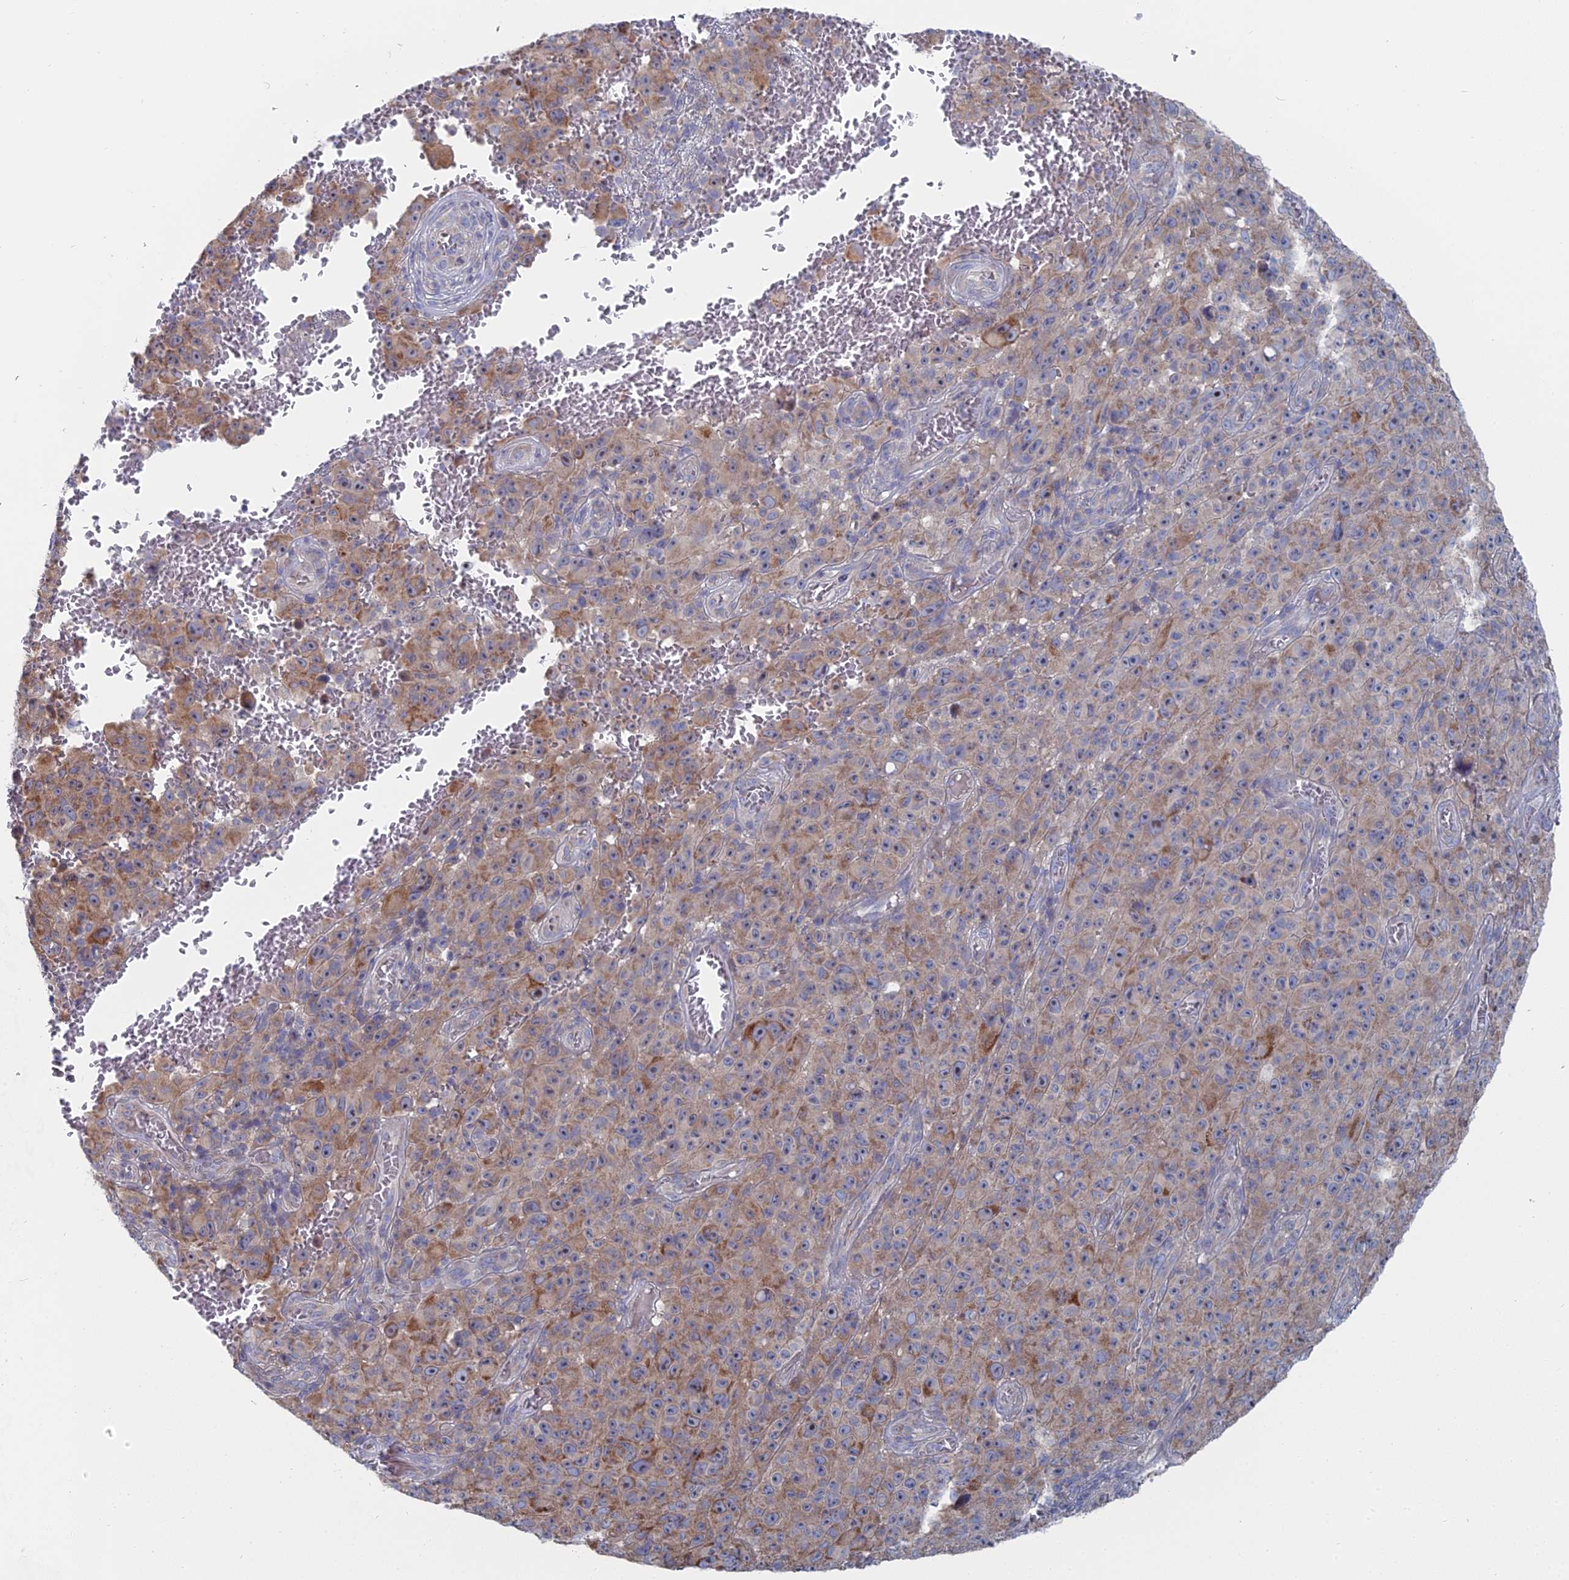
{"staining": {"intensity": "moderate", "quantity": ">75%", "location": "cytoplasmic/membranous"}, "tissue": "melanoma", "cell_type": "Tumor cells", "image_type": "cancer", "snomed": [{"axis": "morphology", "description": "Malignant melanoma, NOS"}, {"axis": "topography", "description": "Skin"}], "caption": "Immunohistochemical staining of melanoma reveals medium levels of moderate cytoplasmic/membranous expression in approximately >75% of tumor cells.", "gene": "CCDC149", "patient": {"sex": "female", "age": 82}}